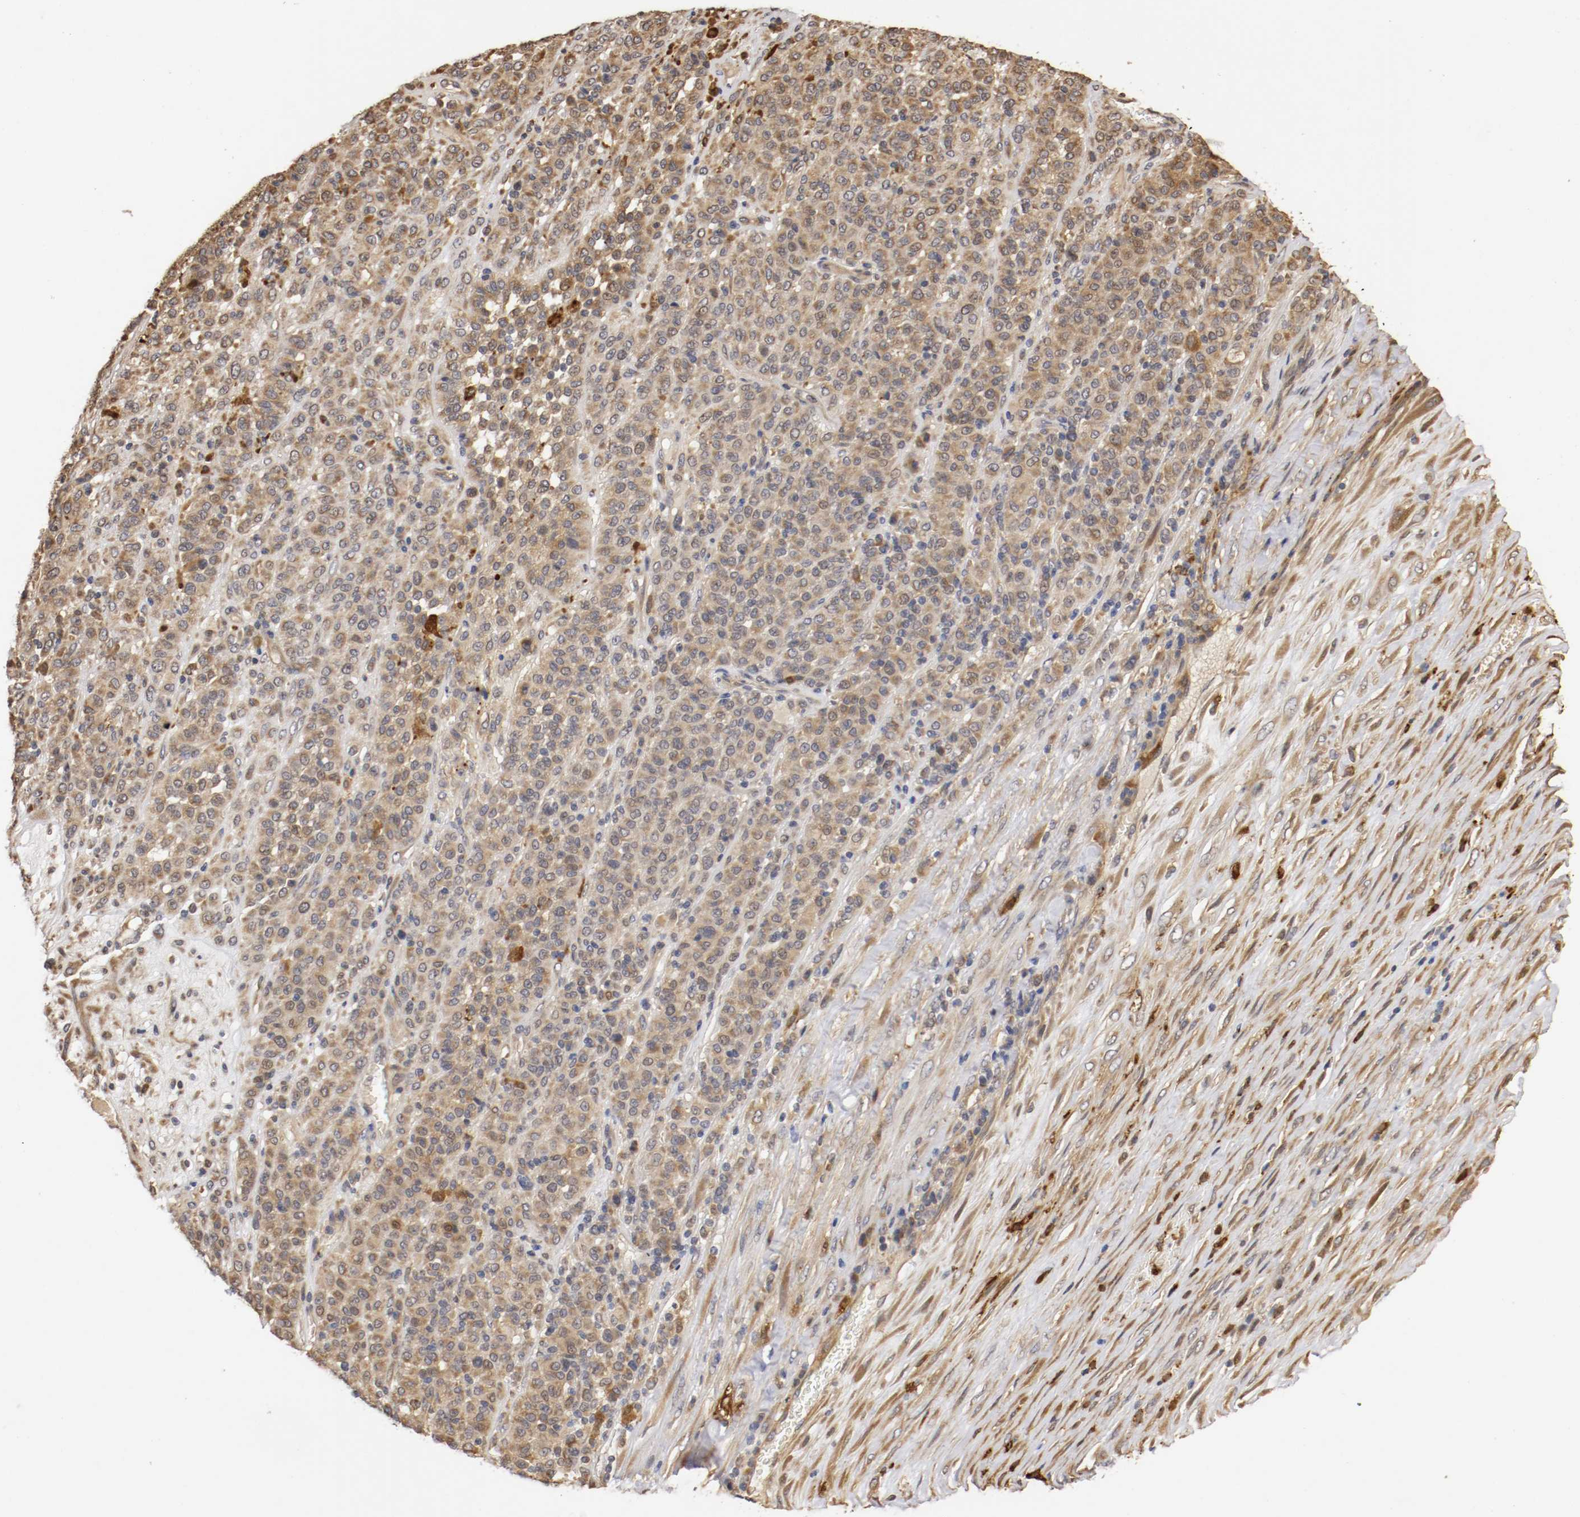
{"staining": {"intensity": "moderate", "quantity": ">75%", "location": "cytoplasmic/membranous"}, "tissue": "melanoma", "cell_type": "Tumor cells", "image_type": "cancer", "snomed": [{"axis": "morphology", "description": "Malignant melanoma, Metastatic site"}, {"axis": "topography", "description": "Pancreas"}], "caption": "Protein staining shows moderate cytoplasmic/membranous expression in approximately >75% of tumor cells in melanoma.", "gene": "VEZT", "patient": {"sex": "female", "age": 30}}